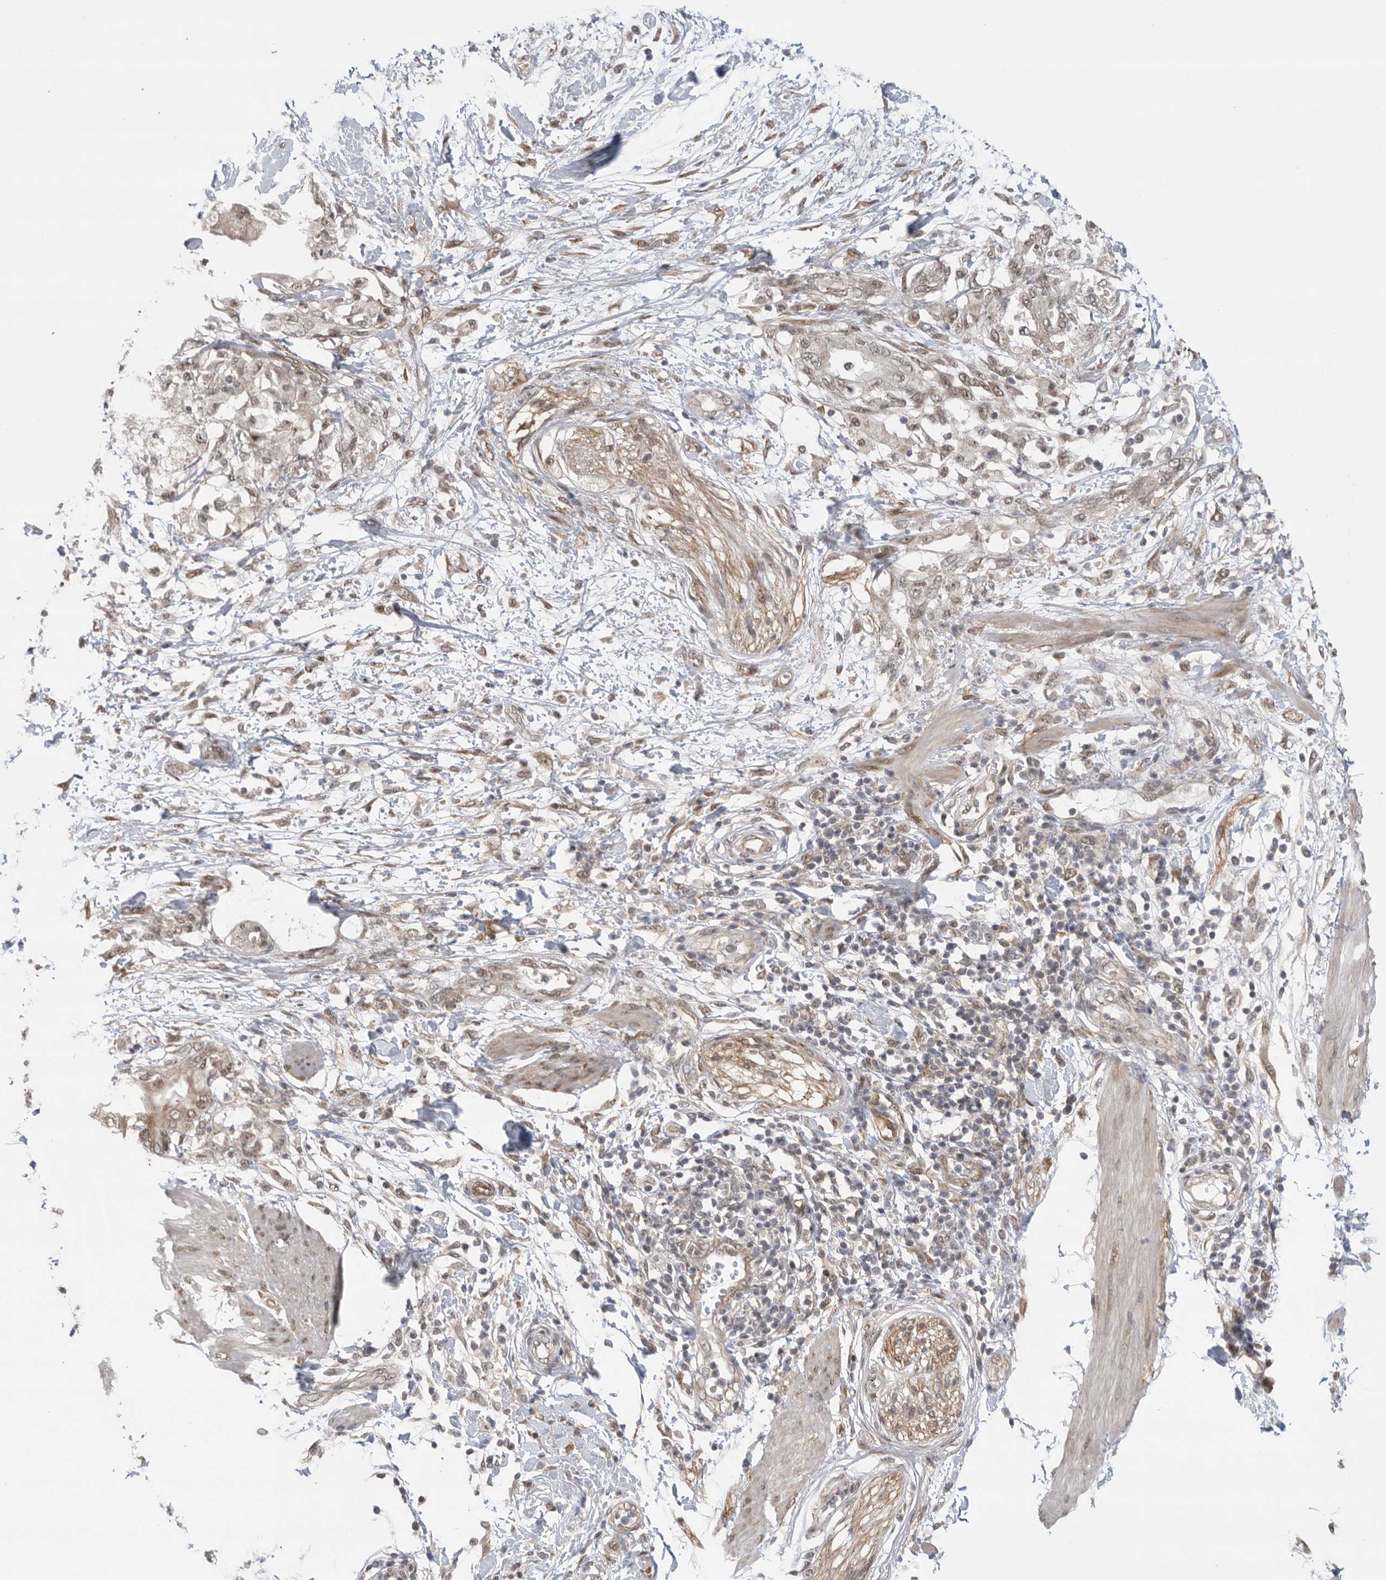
{"staining": {"intensity": "weak", "quantity": ">75%", "location": "nuclear"}, "tissue": "pancreatic cancer", "cell_type": "Tumor cells", "image_type": "cancer", "snomed": [{"axis": "morphology", "description": "Normal tissue, NOS"}, {"axis": "morphology", "description": "Adenocarcinoma, NOS"}, {"axis": "topography", "description": "Pancreas"}, {"axis": "topography", "description": "Duodenum"}], "caption": "Pancreatic adenocarcinoma stained with immunohistochemistry (IHC) shows weak nuclear positivity in about >75% of tumor cells.", "gene": "VPS50", "patient": {"sex": "female", "age": 60}}